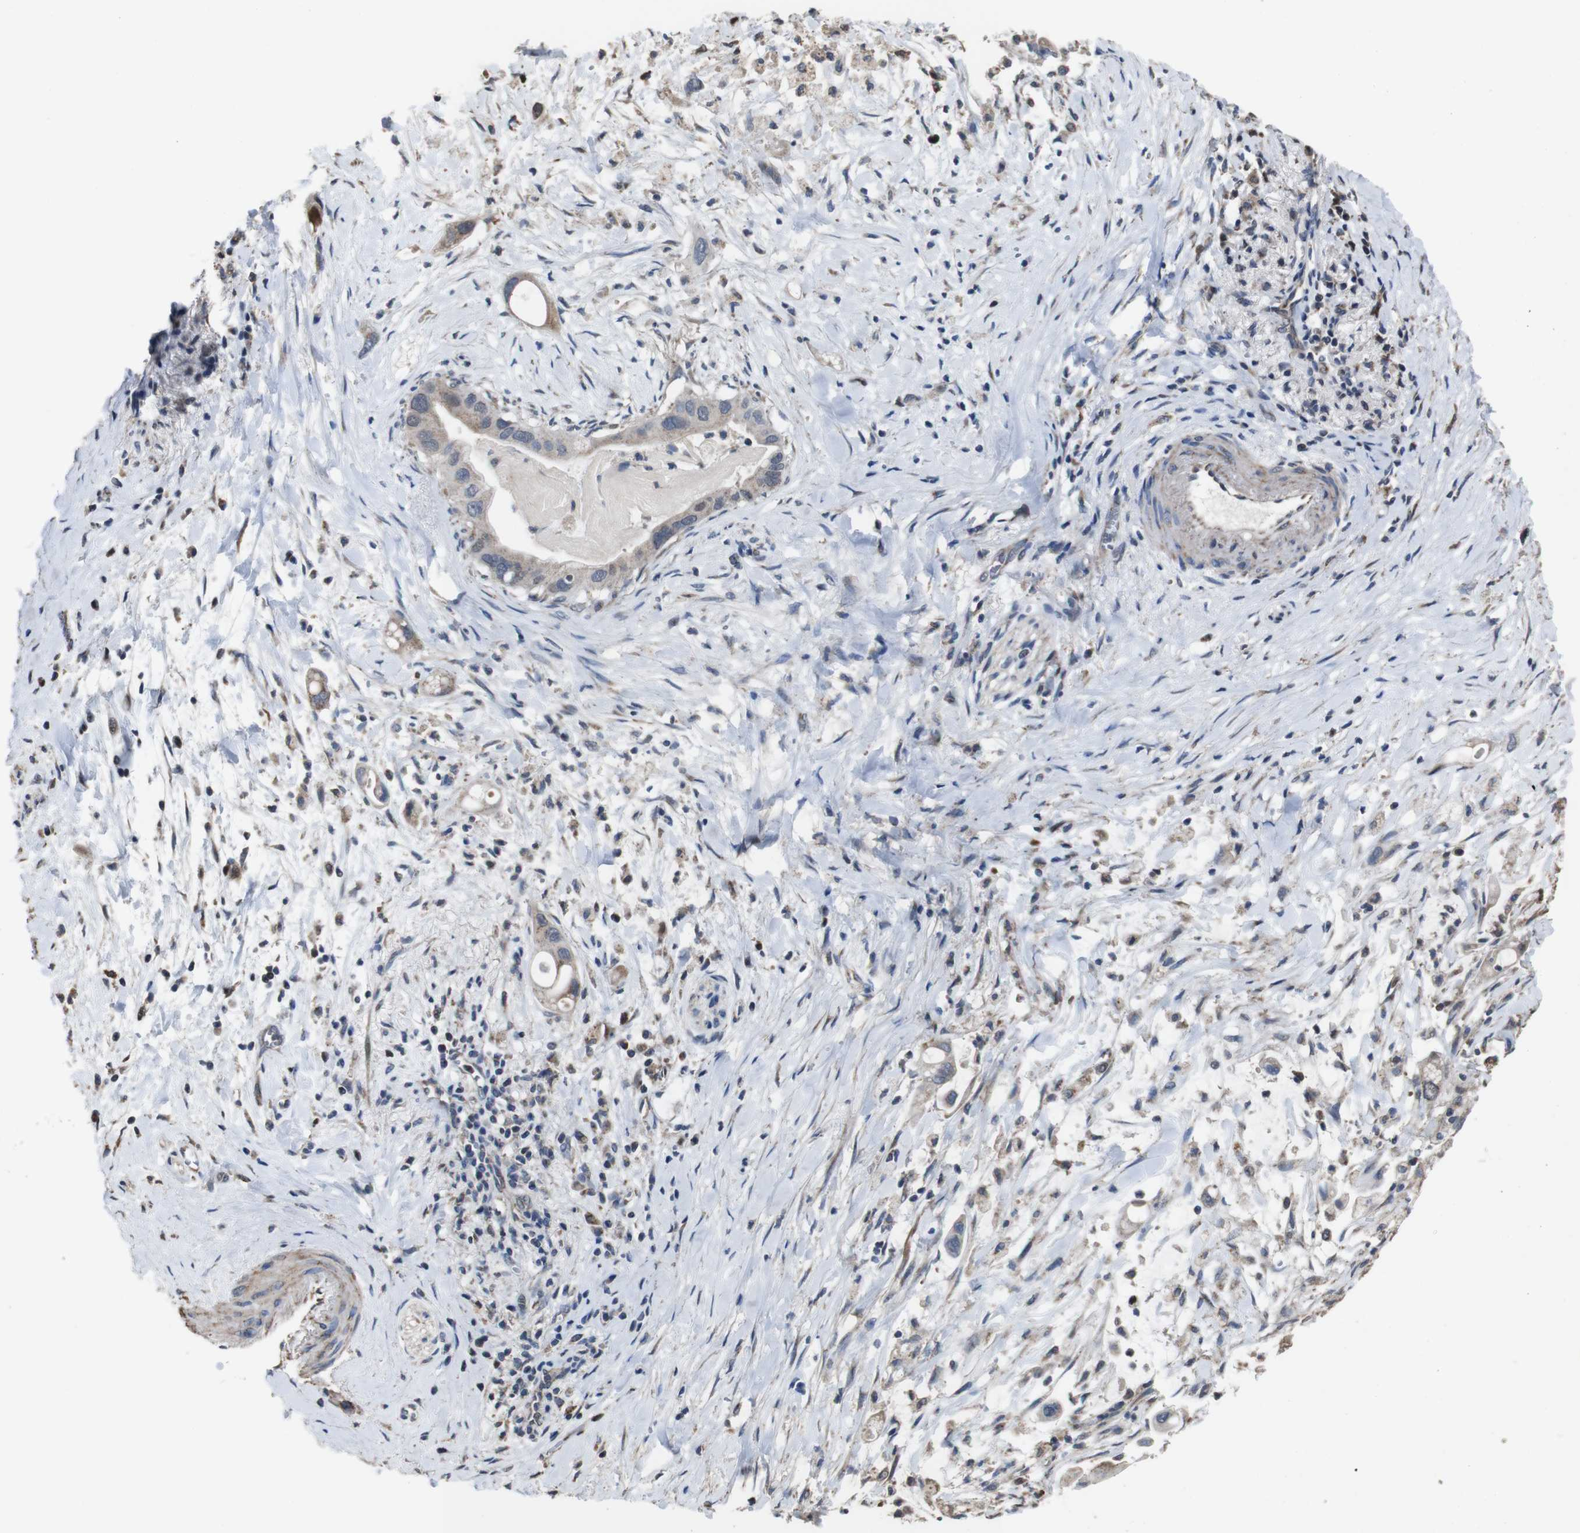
{"staining": {"intensity": "weak", "quantity": ">75%", "location": "cytoplasmic/membranous"}, "tissue": "pancreatic cancer", "cell_type": "Tumor cells", "image_type": "cancer", "snomed": [{"axis": "morphology", "description": "Adenocarcinoma, NOS"}, {"axis": "topography", "description": "Pancreas"}], "caption": "Pancreatic cancer was stained to show a protein in brown. There is low levels of weak cytoplasmic/membranous positivity in approximately >75% of tumor cells.", "gene": "SNN", "patient": {"sex": "male", "age": 55}}